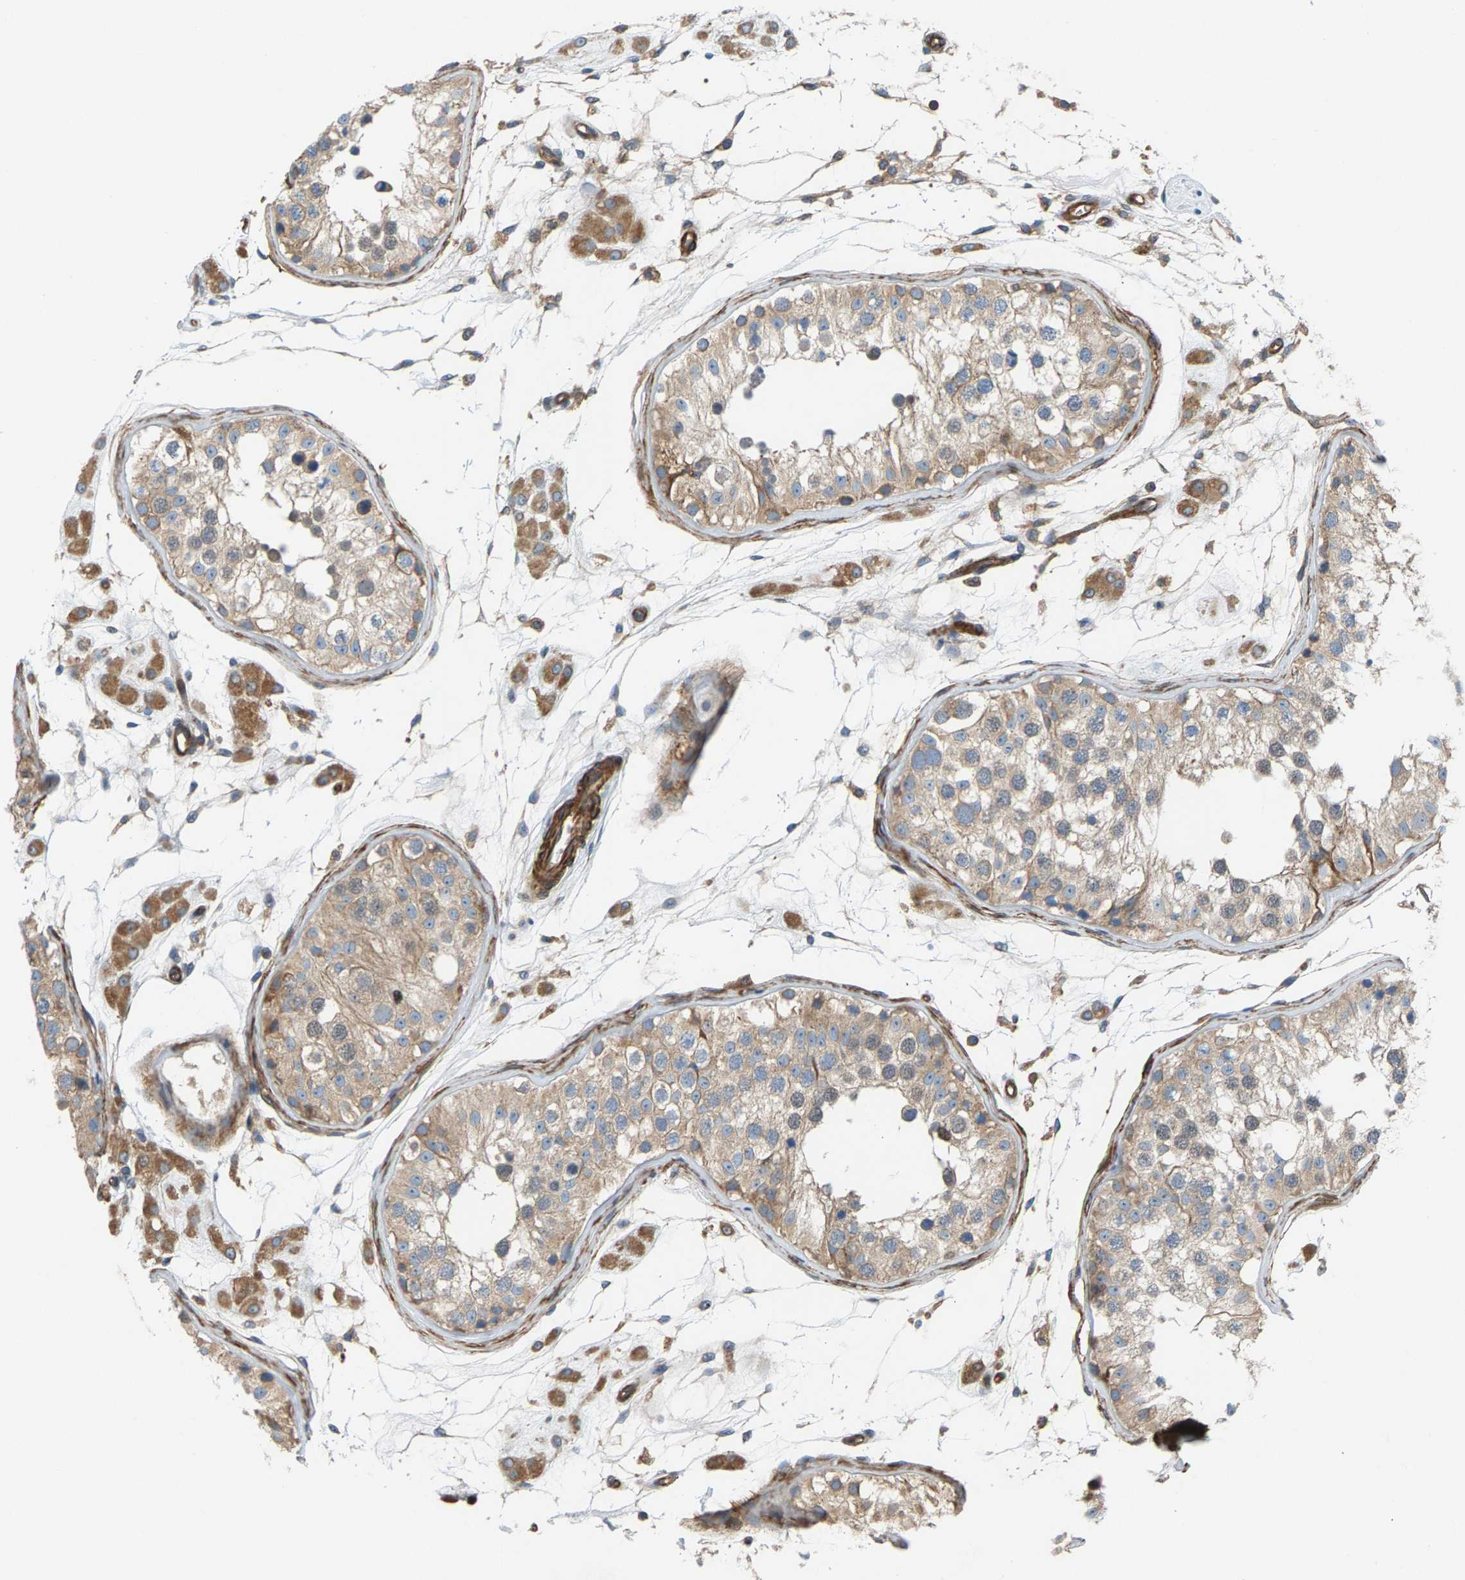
{"staining": {"intensity": "weak", "quantity": ">75%", "location": "cytoplasmic/membranous"}, "tissue": "testis", "cell_type": "Cells in seminiferous ducts", "image_type": "normal", "snomed": [{"axis": "morphology", "description": "Normal tissue, NOS"}, {"axis": "morphology", "description": "Adenocarcinoma, metastatic, NOS"}, {"axis": "topography", "description": "Testis"}], "caption": "IHC staining of benign testis, which displays low levels of weak cytoplasmic/membranous expression in approximately >75% of cells in seminiferous ducts indicating weak cytoplasmic/membranous protein positivity. The staining was performed using DAB (brown) for protein detection and nuclei were counterstained in hematoxylin (blue).", "gene": "PDCL", "patient": {"sex": "male", "age": 26}}